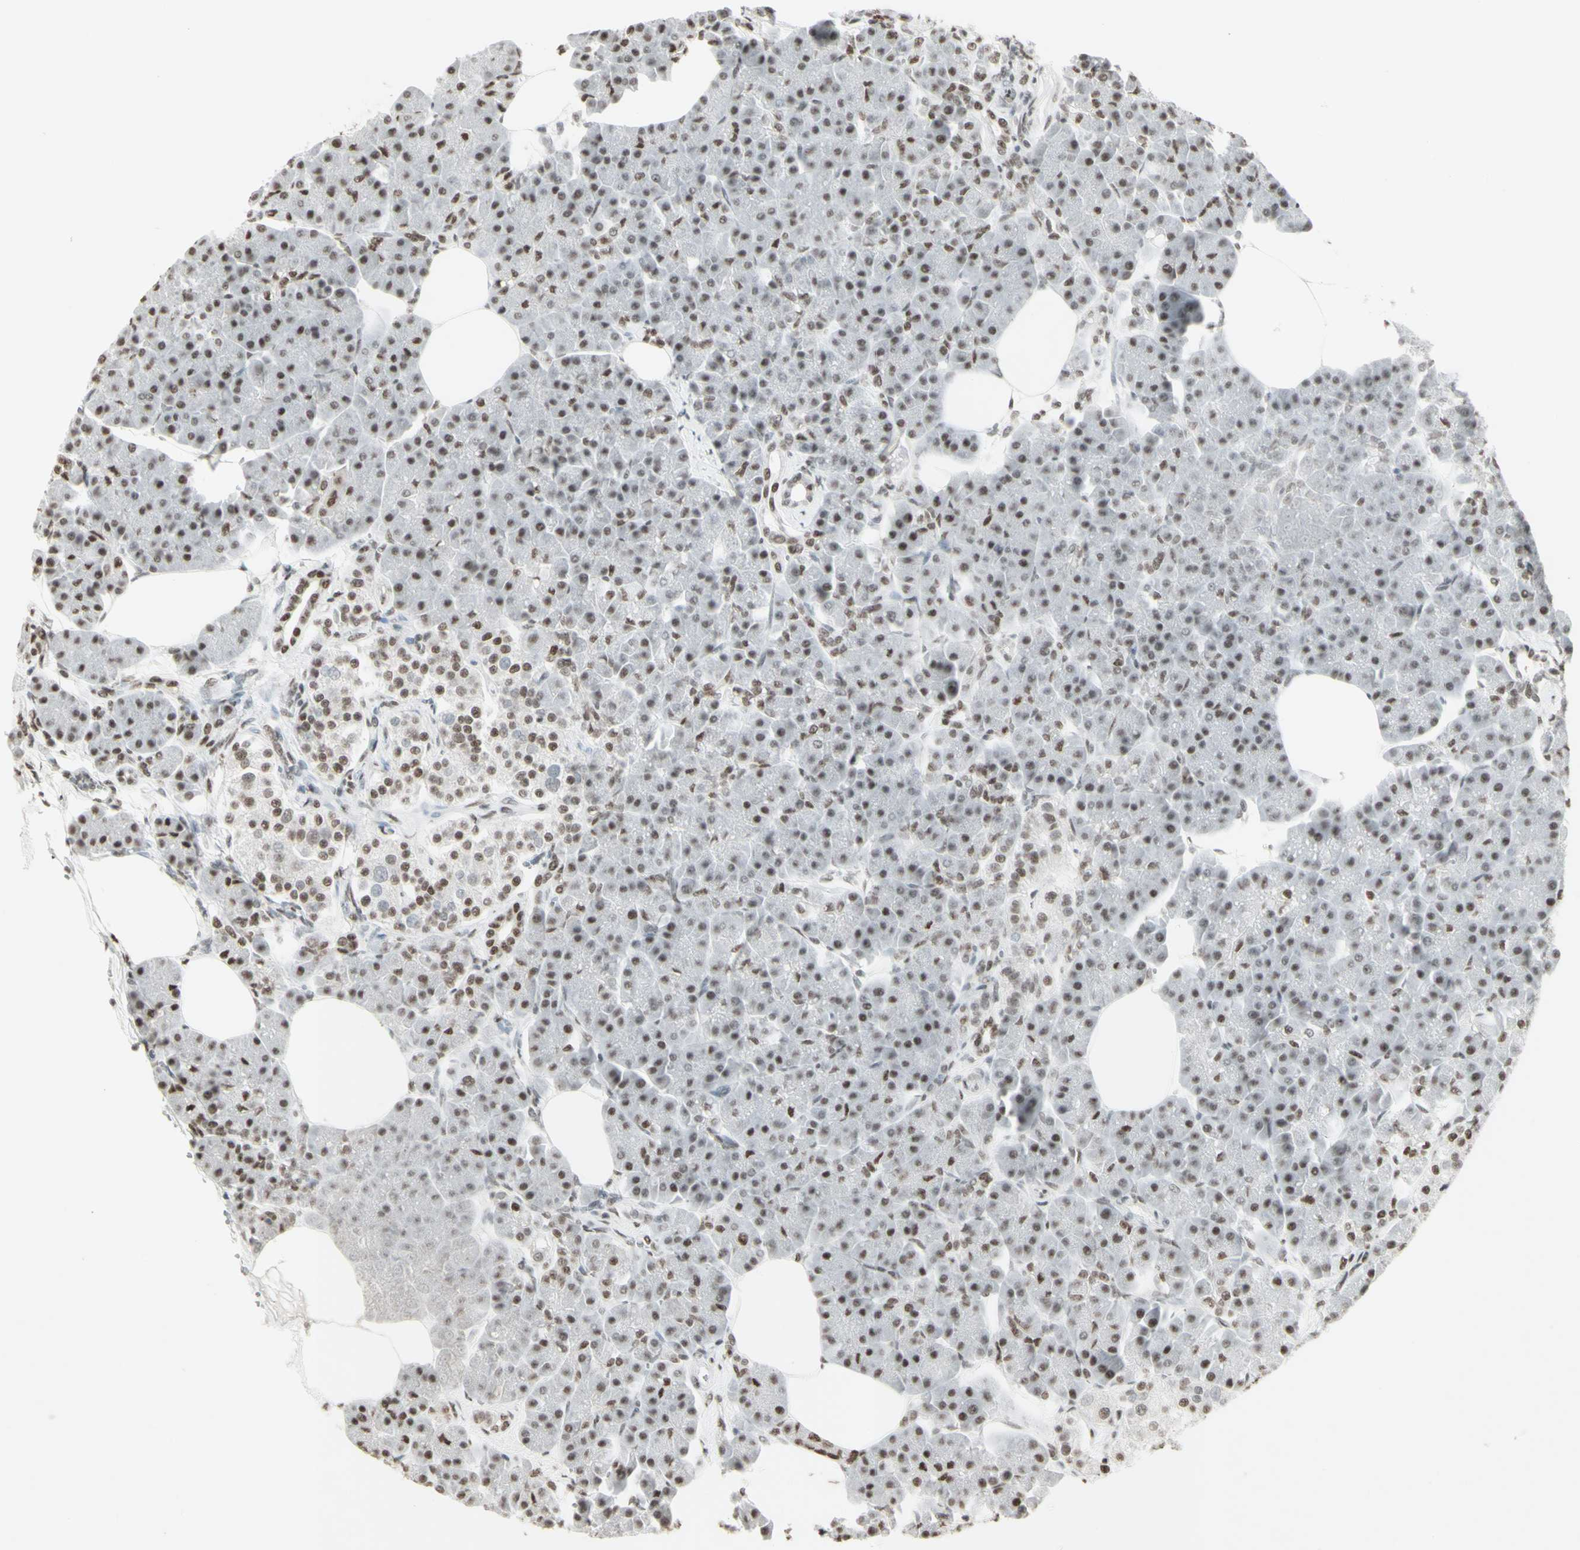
{"staining": {"intensity": "moderate", "quantity": "25%-75%", "location": "nuclear"}, "tissue": "pancreas", "cell_type": "Exocrine glandular cells", "image_type": "normal", "snomed": [{"axis": "morphology", "description": "Normal tissue, NOS"}, {"axis": "topography", "description": "Pancreas"}], "caption": "Immunohistochemical staining of unremarkable pancreas exhibits medium levels of moderate nuclear expression in about 25%-75% of exocrine glandular cells.", "gene": "TRIM28", "patient": {"sex": "female", "age": 70}}